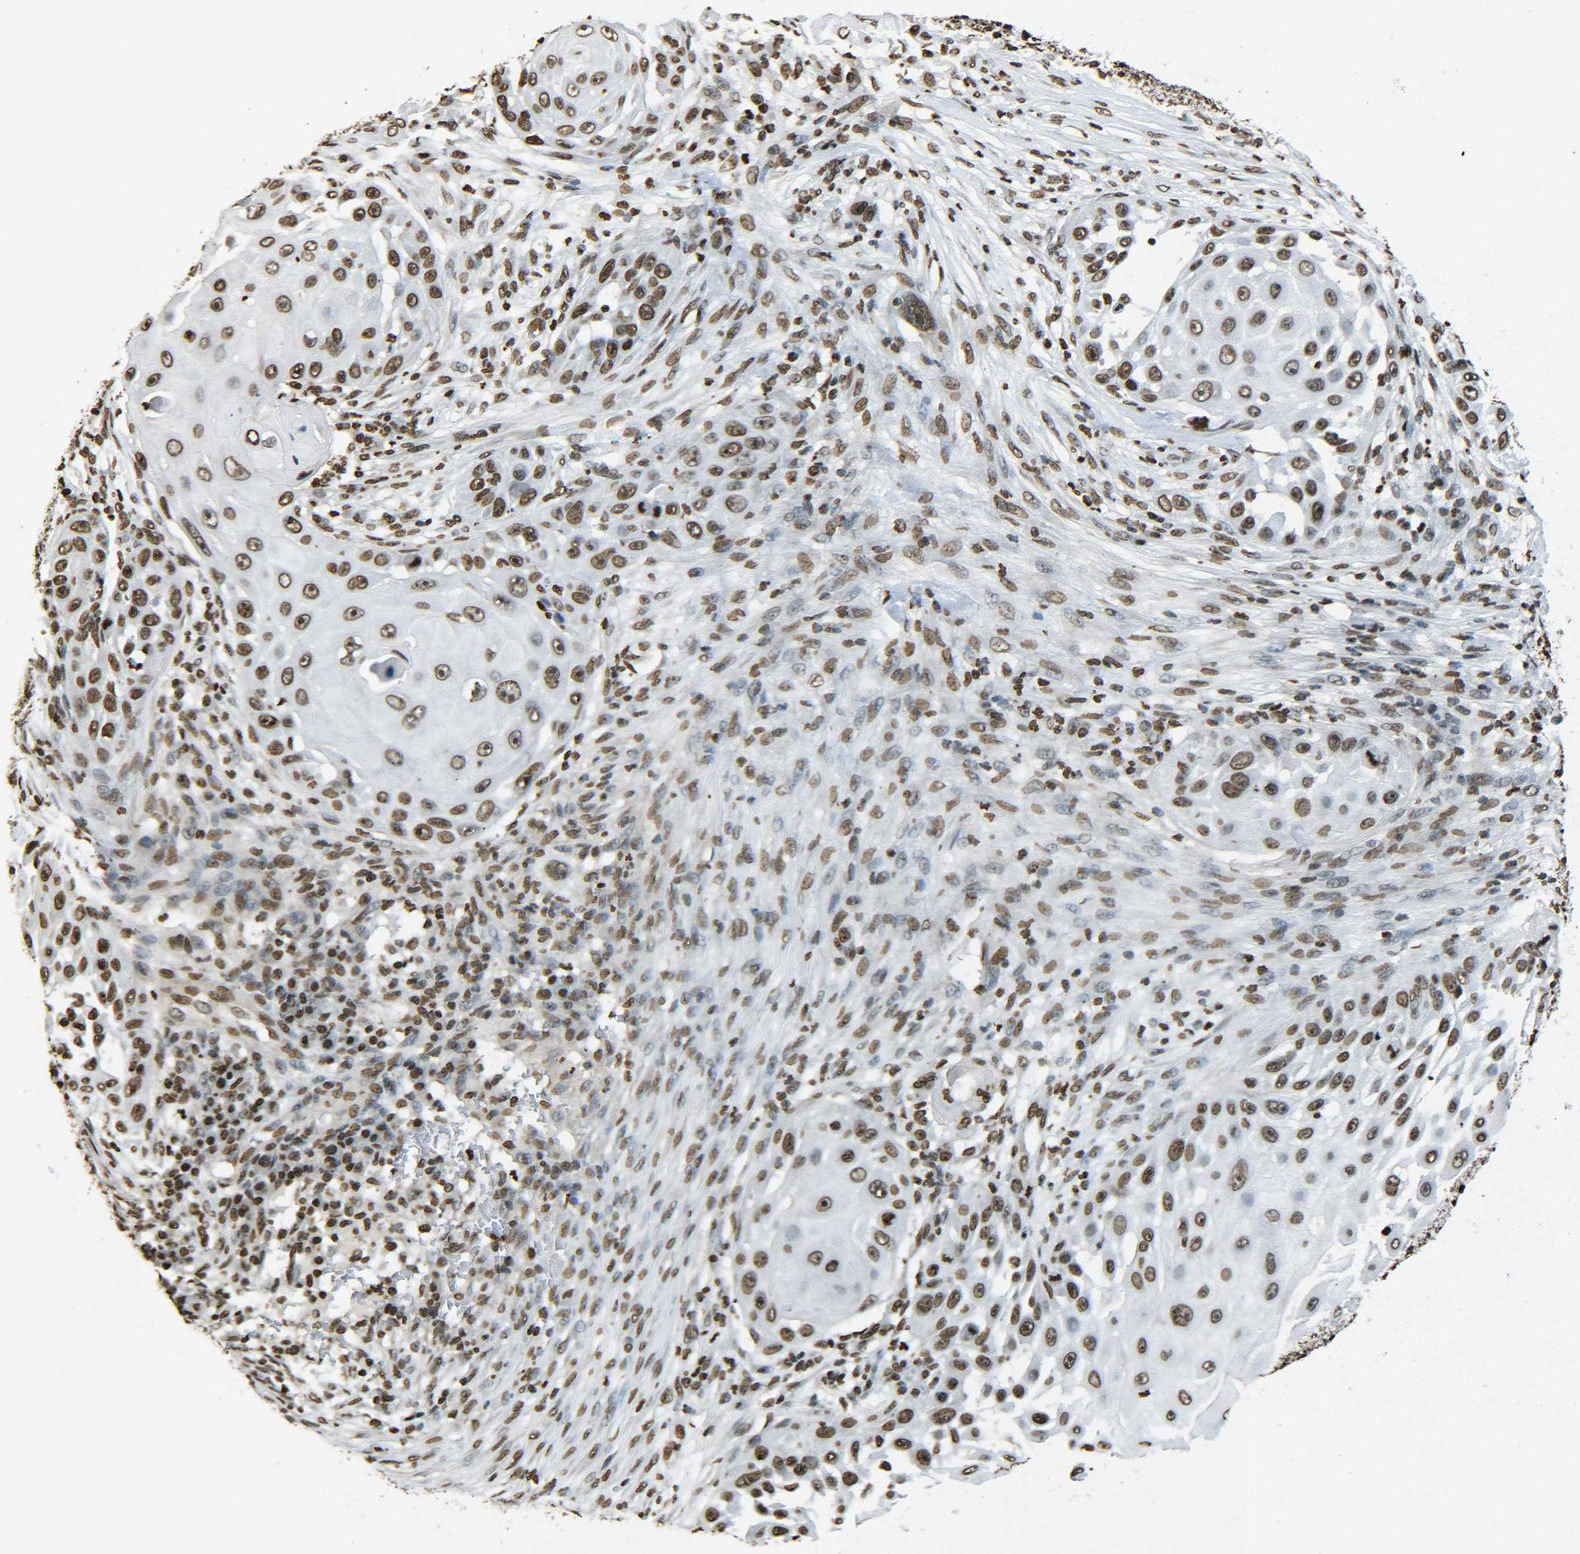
{"staining": {"intensity": "moderate", "quantity": ">75%", "location": "nuclear"}, "tissue": "skin cancer", "cell_type": "Tumor cells", "image_type": "cancer", "snomed": [{"axis": "morphology", "description": "Squamous cell carcinoma, NOS"}, {"axis": "topography", "description": "Skin"}], "caption": "Moderate nuclear protein staining is identified in about >75% of tumor cells in skin squamous cell carcinoma.", "gene": "H4C16", "patient": {"sex": "female", "age": 44}}